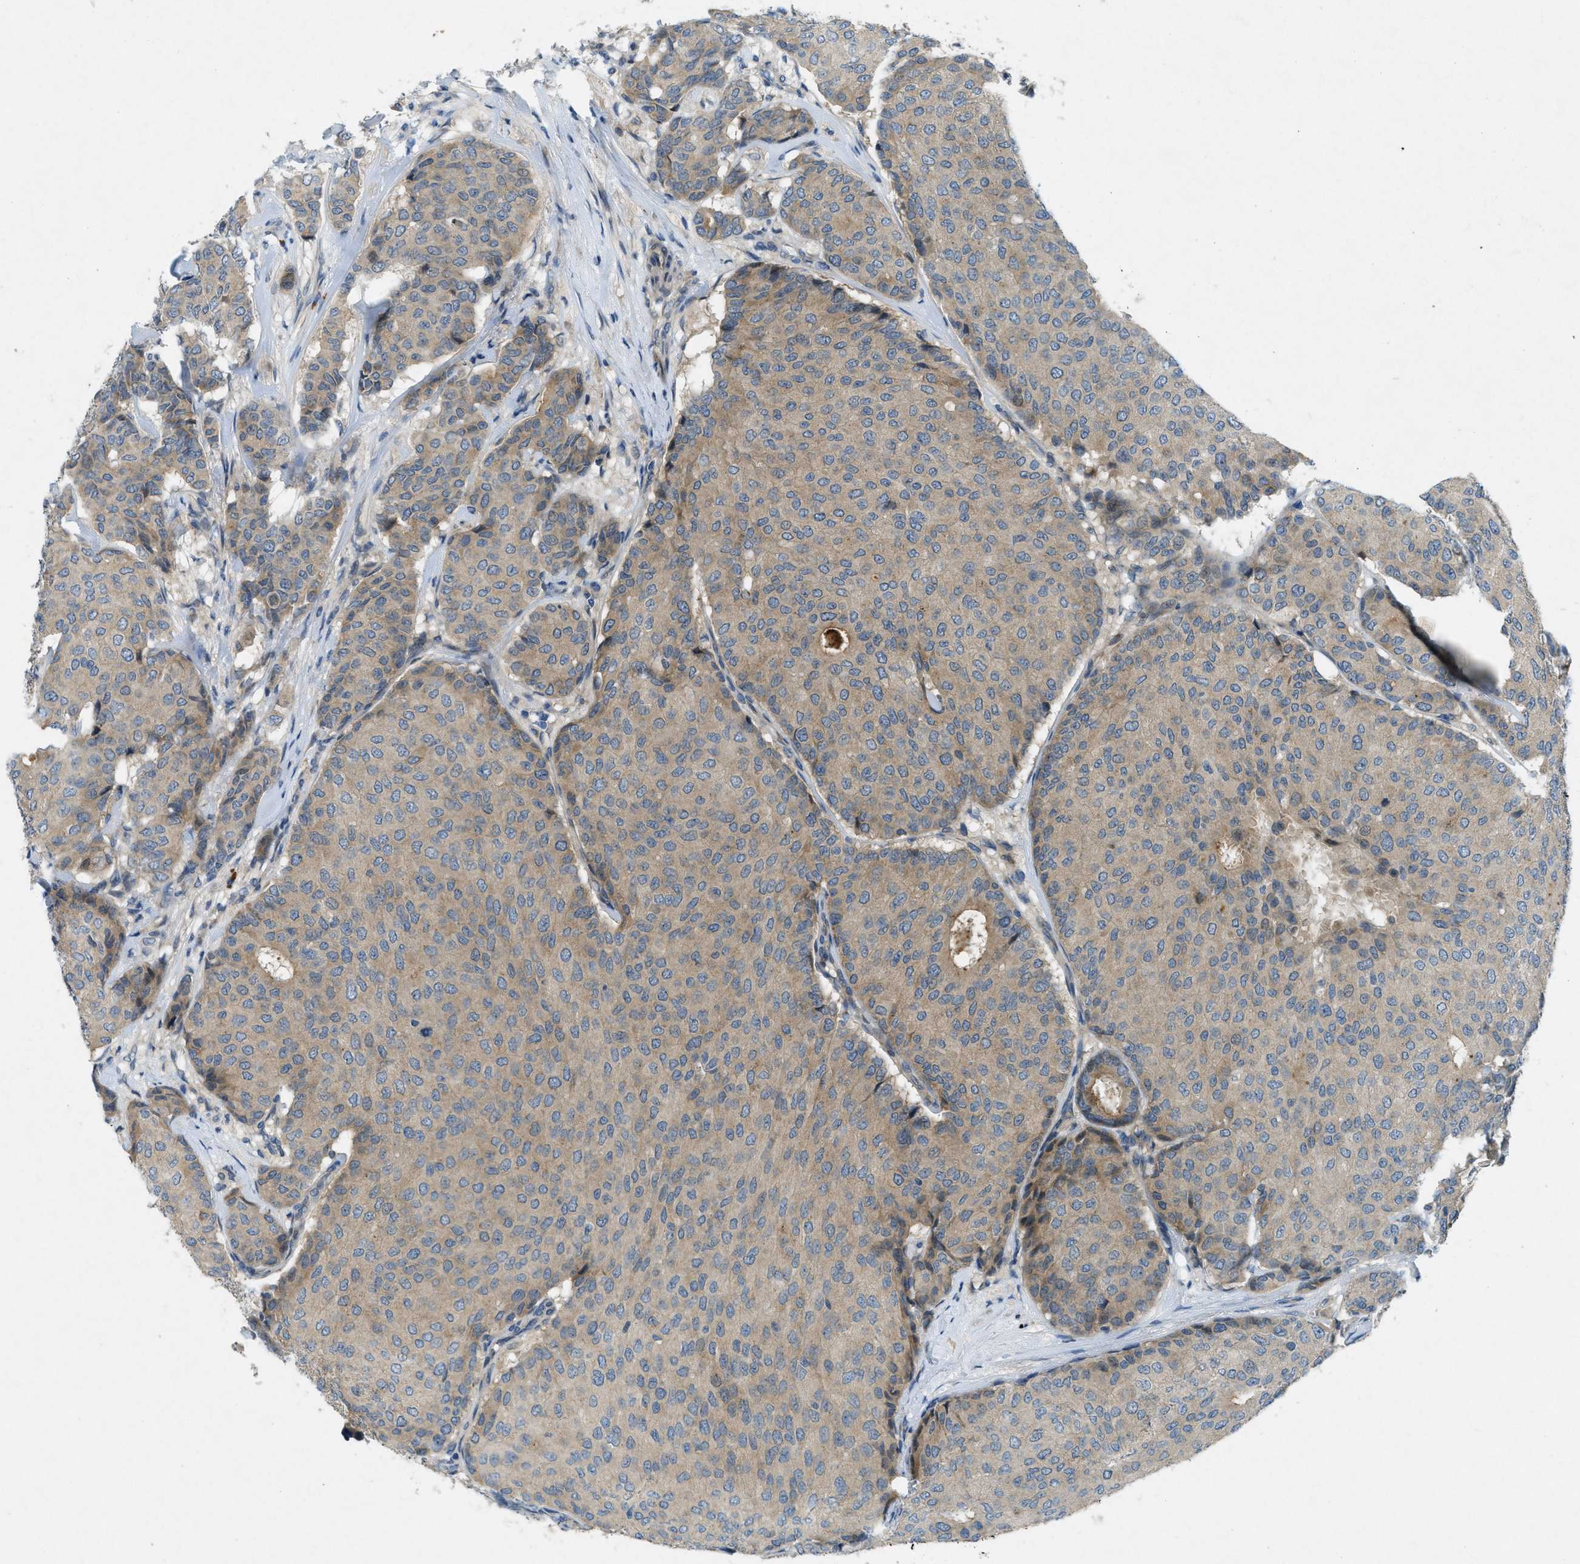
{"staining": {"intensity": "weak", "quantity": ">75%", "location": "cytoplasmic/membranous"}, "tissue": "breast cancer", "cell_type": "Tumor cells", "image_type": "cancer", "snomed": [{"axis": "morphology", "description": "Duct carcinoma"}, {"axis": "topography", "description": "Breast"}], "caption": "Immunohistochemistry of human invasive ductal carcinoma (breast) reveals low levels of weak cytoplasmic/membranous staining in approximately >75% of tumor cells.", "gene": "SNX14", "patient": {"sex": "female", "age": 75}}